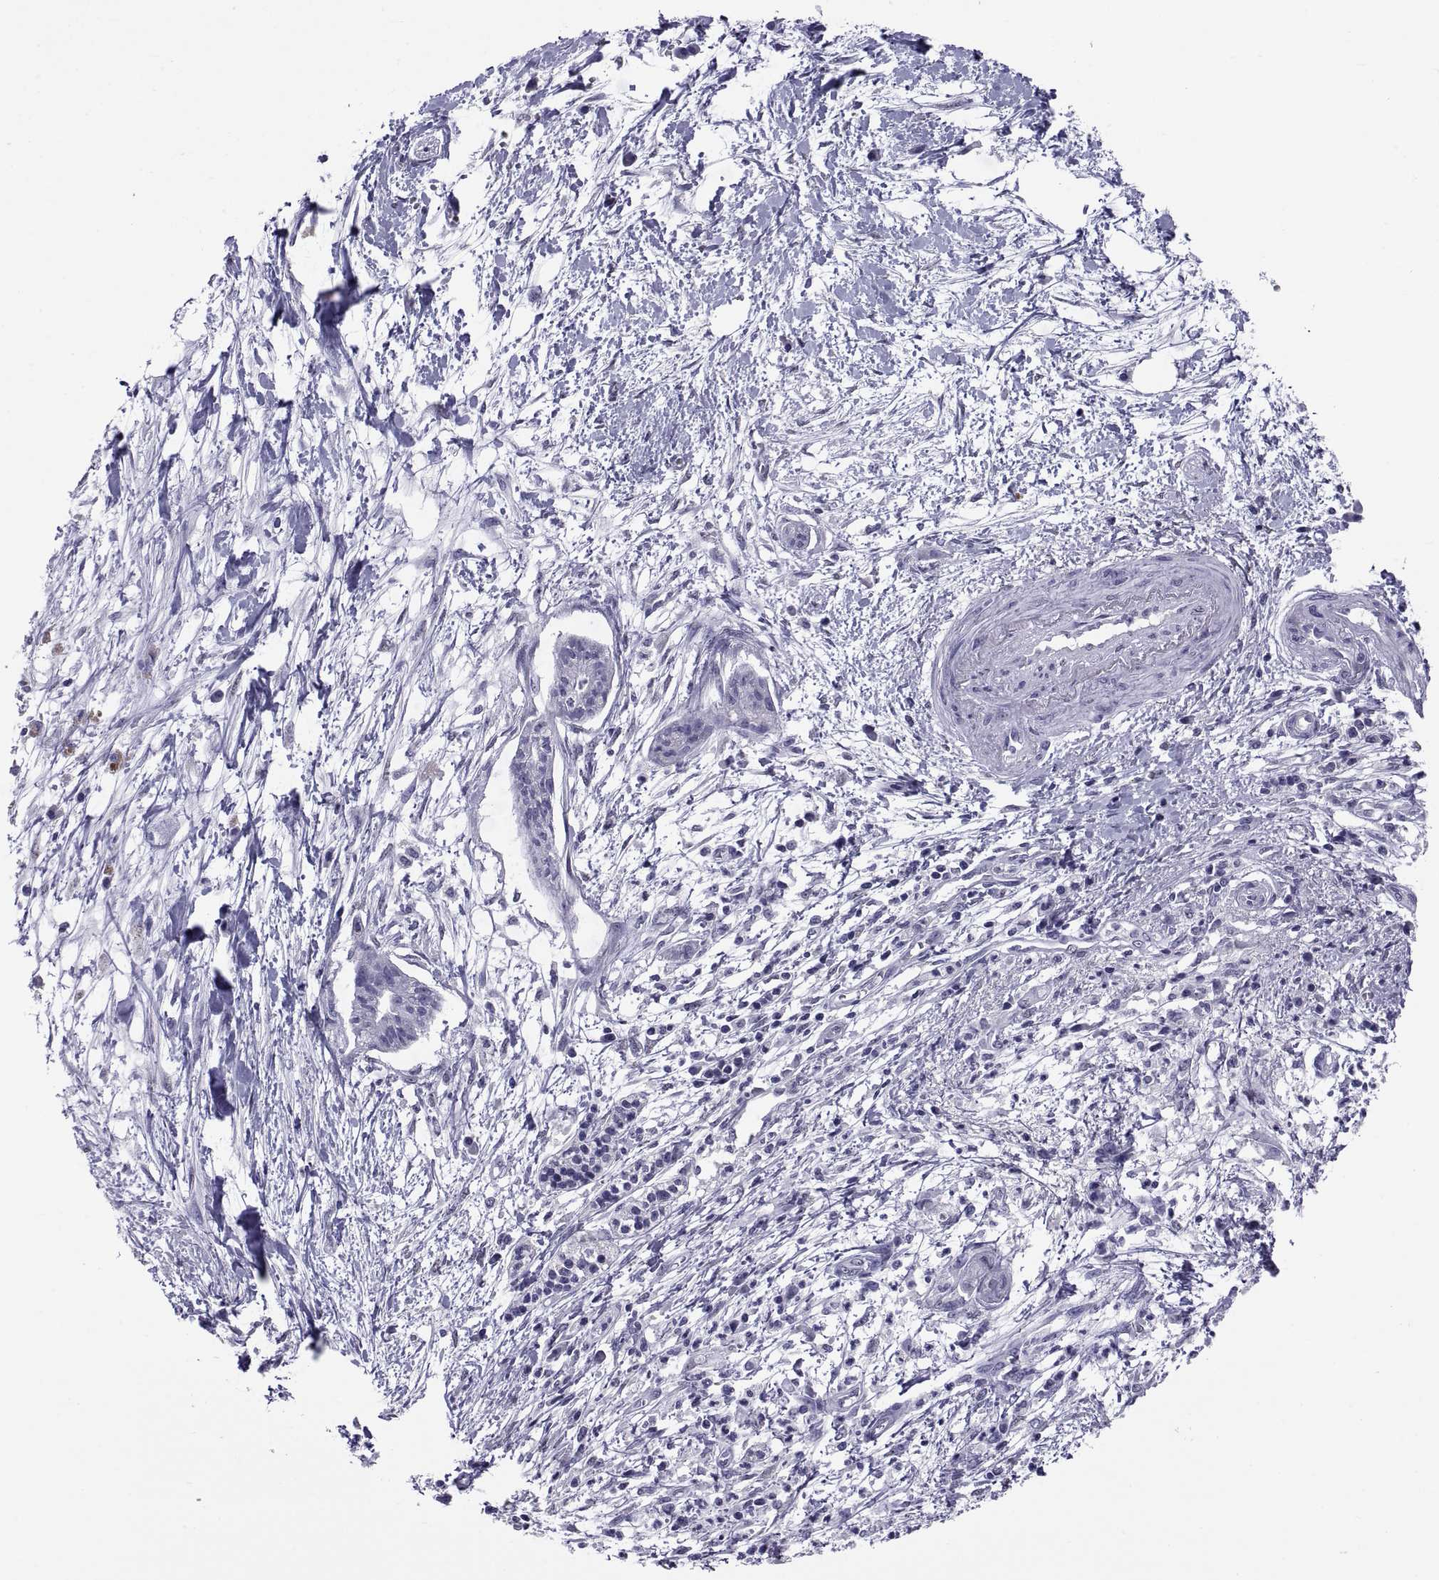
{"staining": {"intensity": "negative", "quantity": "none", "location": "none"}, "tissue": "pancreatic cancer", "cell_type": "Tumor cells", "image_type": "cancer", "snomed": [{"axis": "morphology", "description": "Normal tissue, NOS"}, {"axis": "morphology", "description": "Adenocarcinoma, NOS"}, {"axis": "topography", "description": "Lymph node"}, {"axis": "topography", "description": "Pancreas"}], "caption": "DAB immunohistochemical staining of human pancreatic adenocarcinoma reveals no significant staining in tumor cells.", "gene": "TGFBR3L", "patient": {"sex": "female", "age": 58}}